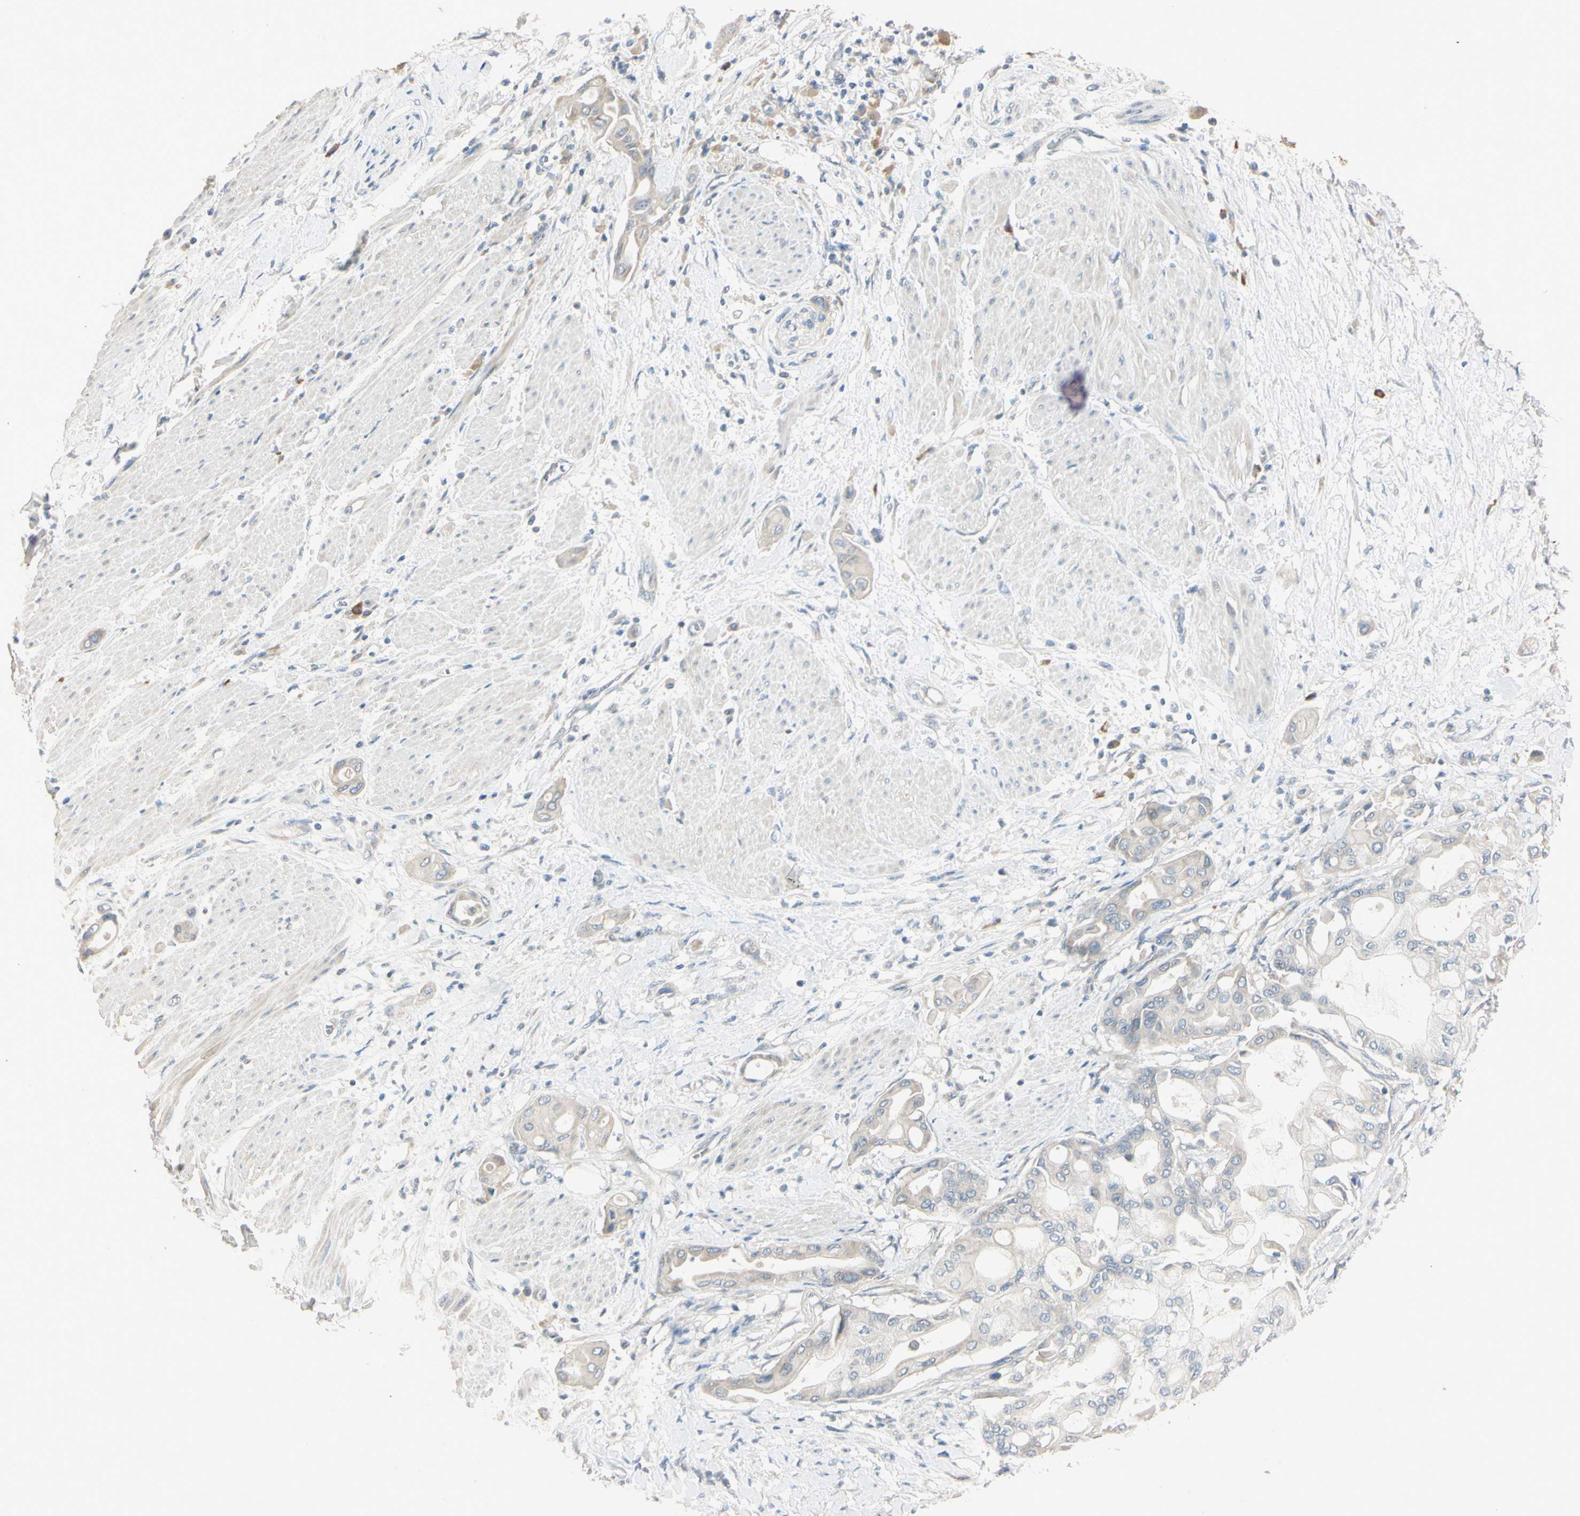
{"staining": {"intensity": "negative", "quantity": "none", "location": "none"}, "tissue": "pancreatic cancer", "cell_type": "Tumor cells", "image_type": "cancer", "snomed": [{"axis": "morphology", "description": "Adenocarcinoma, NOS"}, {"axis": "morphology", "description": "Adenocarcinoma, metastatic, NOS"}, {"axis": "topography", "description": "Lymph node"}, {"axis": "topography", "description": "Pancreas"}, {"axis": "topography", "description": "Duodenum"}], "caption": "Human pancreatic cancer stained for a protein using immunohistochemistry (IHC) demonstrates no positivity in tumor cells.", "gene": "AATK", "patient": {"sex": "female", "age": 64}}